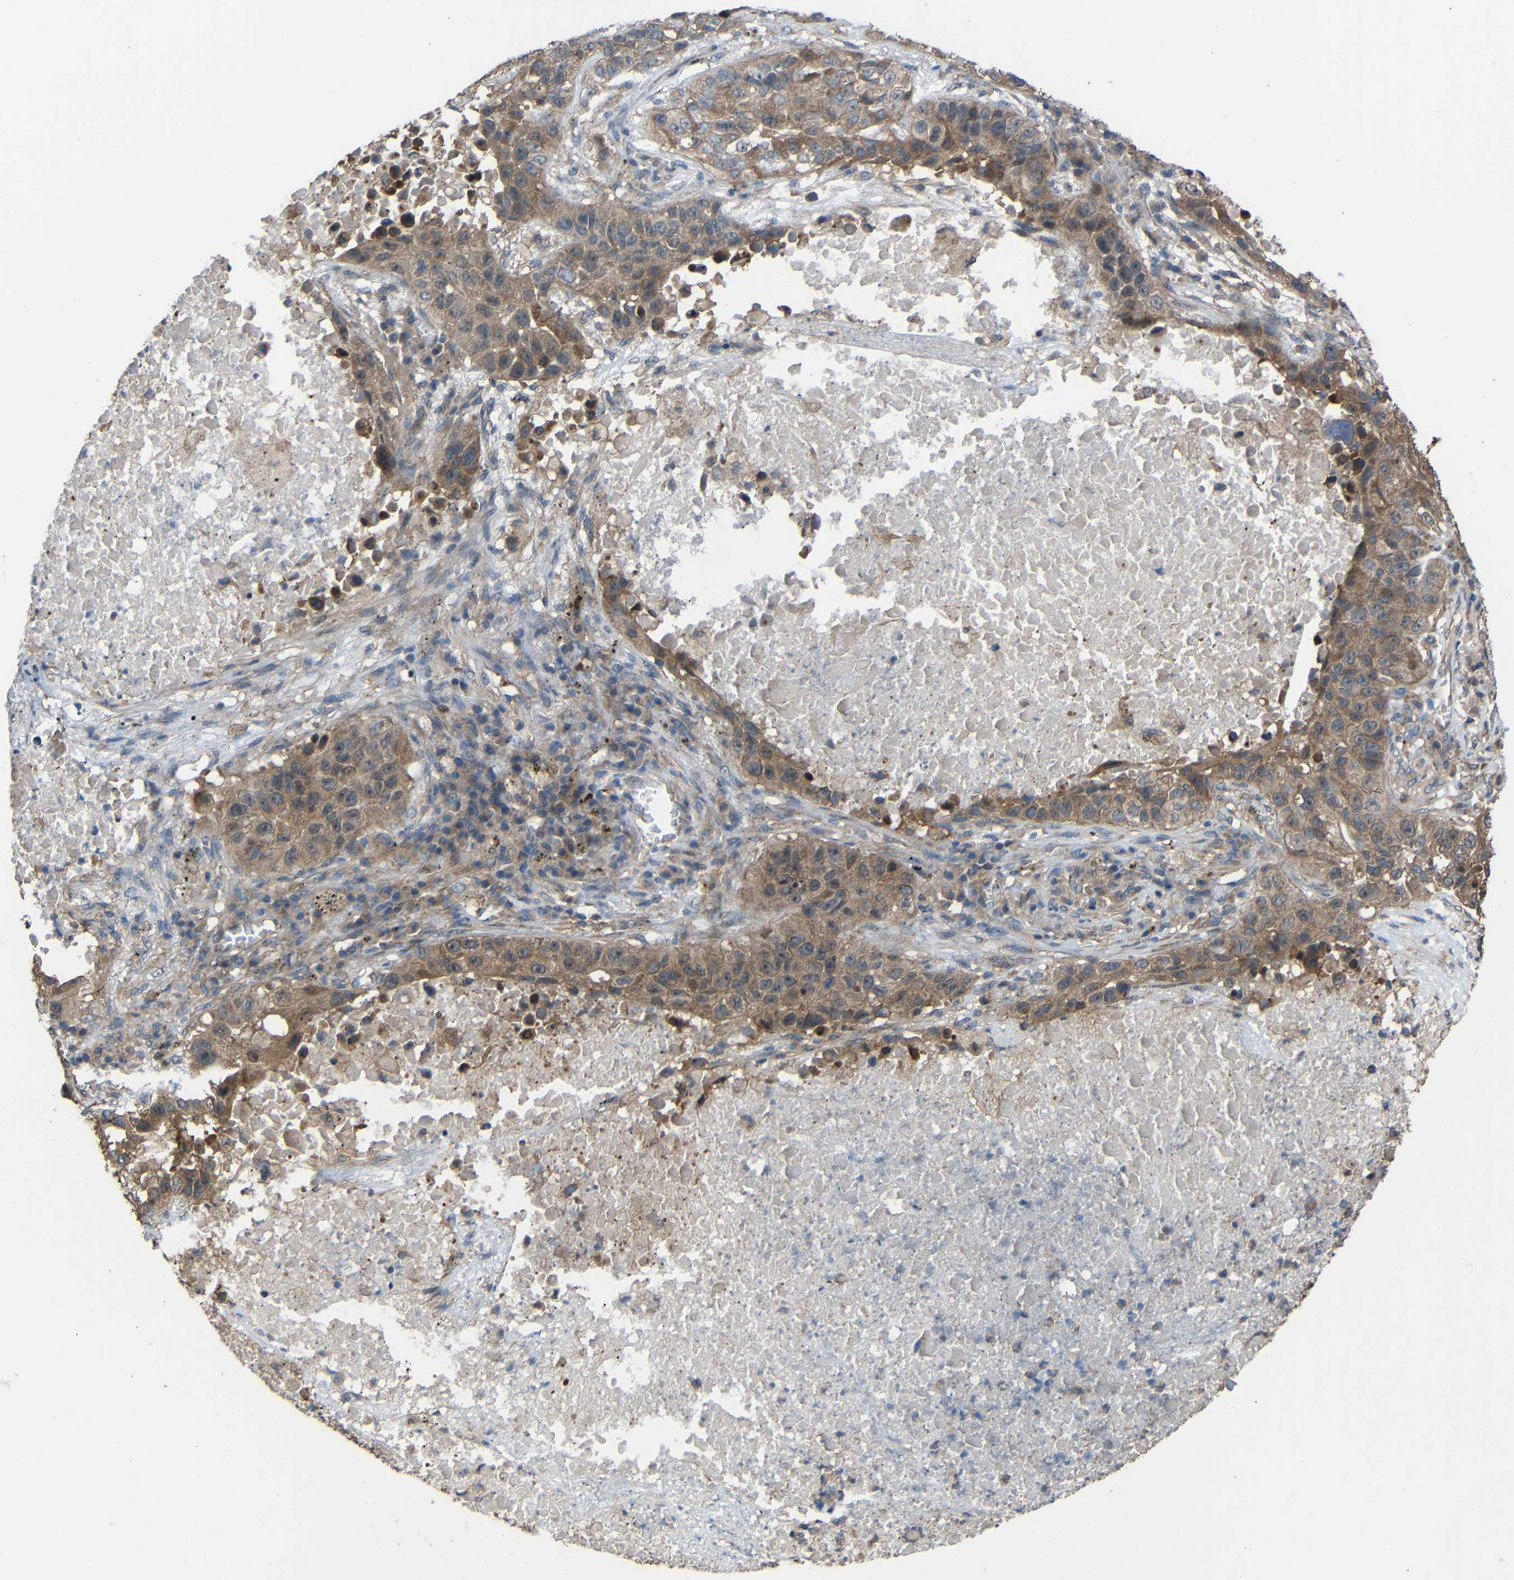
{"staining": {"intensity": "moderate", "quantity": ">75%", "location": "cytoplasmic/membranous"}, "tissue": "lung cancer", "cell_type": "Tumor cells", "image_type": "cancer", "snomed": [{"axis": "morphology", "description": "Squamous cell carcinoma, NOS"}, {"axis": "topography", "description": "Lung"}], "caption": "Protein expression by immunohistochemistry (IHC) reveals moderate cytoplasmic/membranous expression in approximately >75% of tumor cells in lung cancer (squamous cell carcinoma).", "gene": "CHST9", "patient": {"sex": "male", "age": 57}}